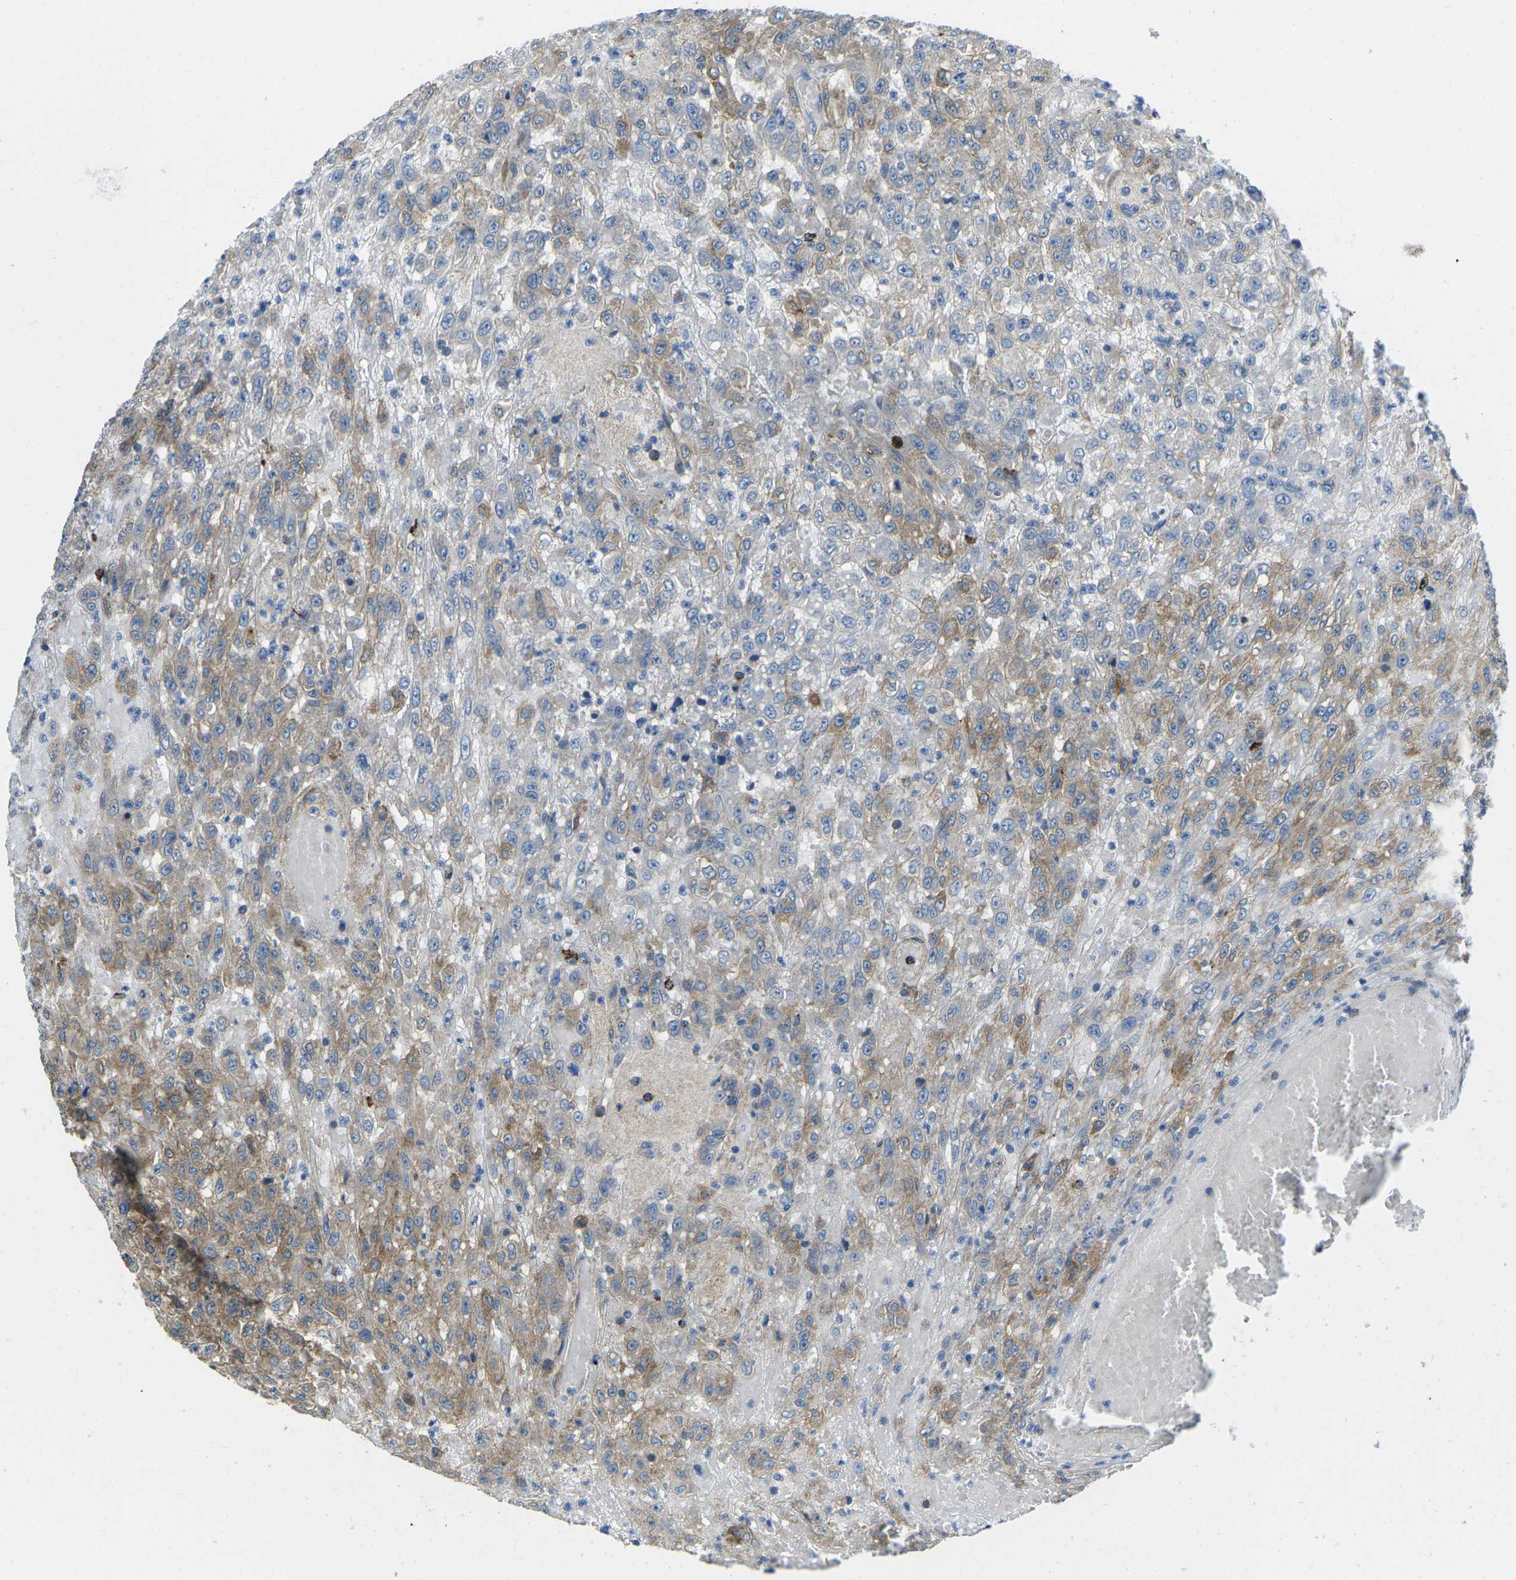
{"staining": {"intensity": "moderate", "quantity": ">75%", "location": "cytoplasmic/membranous"}, "tissue": "urothelial cancer", "cell_type": "Tumor cells", "image_type": "cancer", "snomed": [{"axis": "morphology", "description": "Urothelial carcinoma, High grade"}, {"axis": "topography", "description": "Urinary bladder"}], "caption": "Tumor cells display medium levels of moderate cytoplasmic/membranous expression in about >75% of cells in human urothelial cancer.", "gene": "DLG1", "patient": {"sex": "male", "age": 46}}